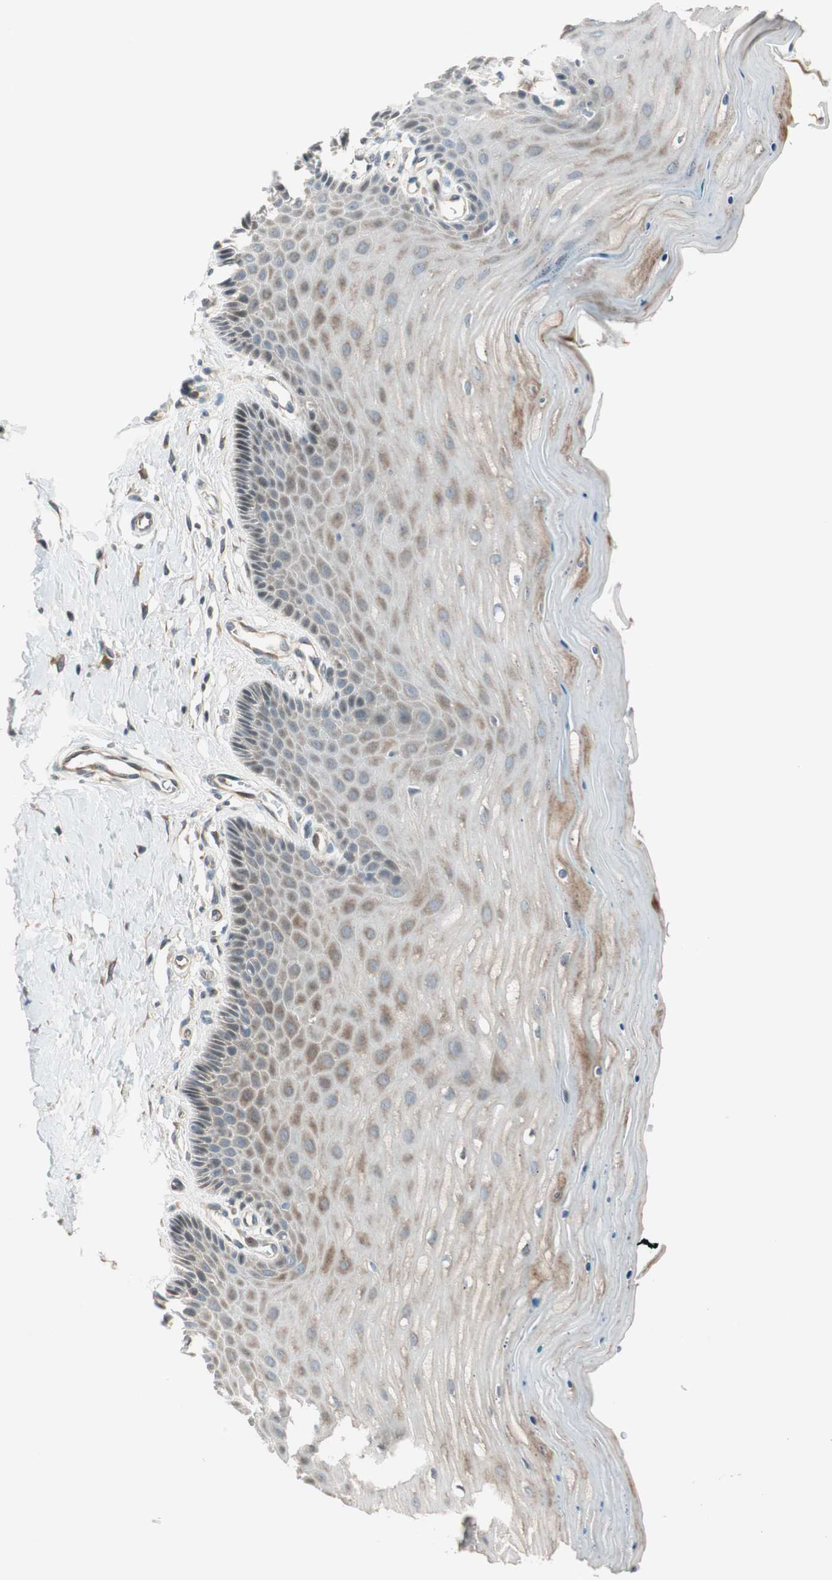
{"staining": {"intensity": "weak", "quantity": ">75%", "location": "cytoplasmic/membranous"}, "tissue": "cervix", "cell_type": "Glandular cells", "image_type": "normal", "snomed": [{"axis": "morphology", "description": "Normal tissue, NOS"}, {"axis": "topography", "description": "Cervix"}], "caption": "Immunohistochemical staining of normal human cervix shows low levels of weak cytoplasmic/membranous staining in approximately >75% of glandular cells.", "gene": "CGRRF1", "patient": {"sex": "female", "age": 55}}